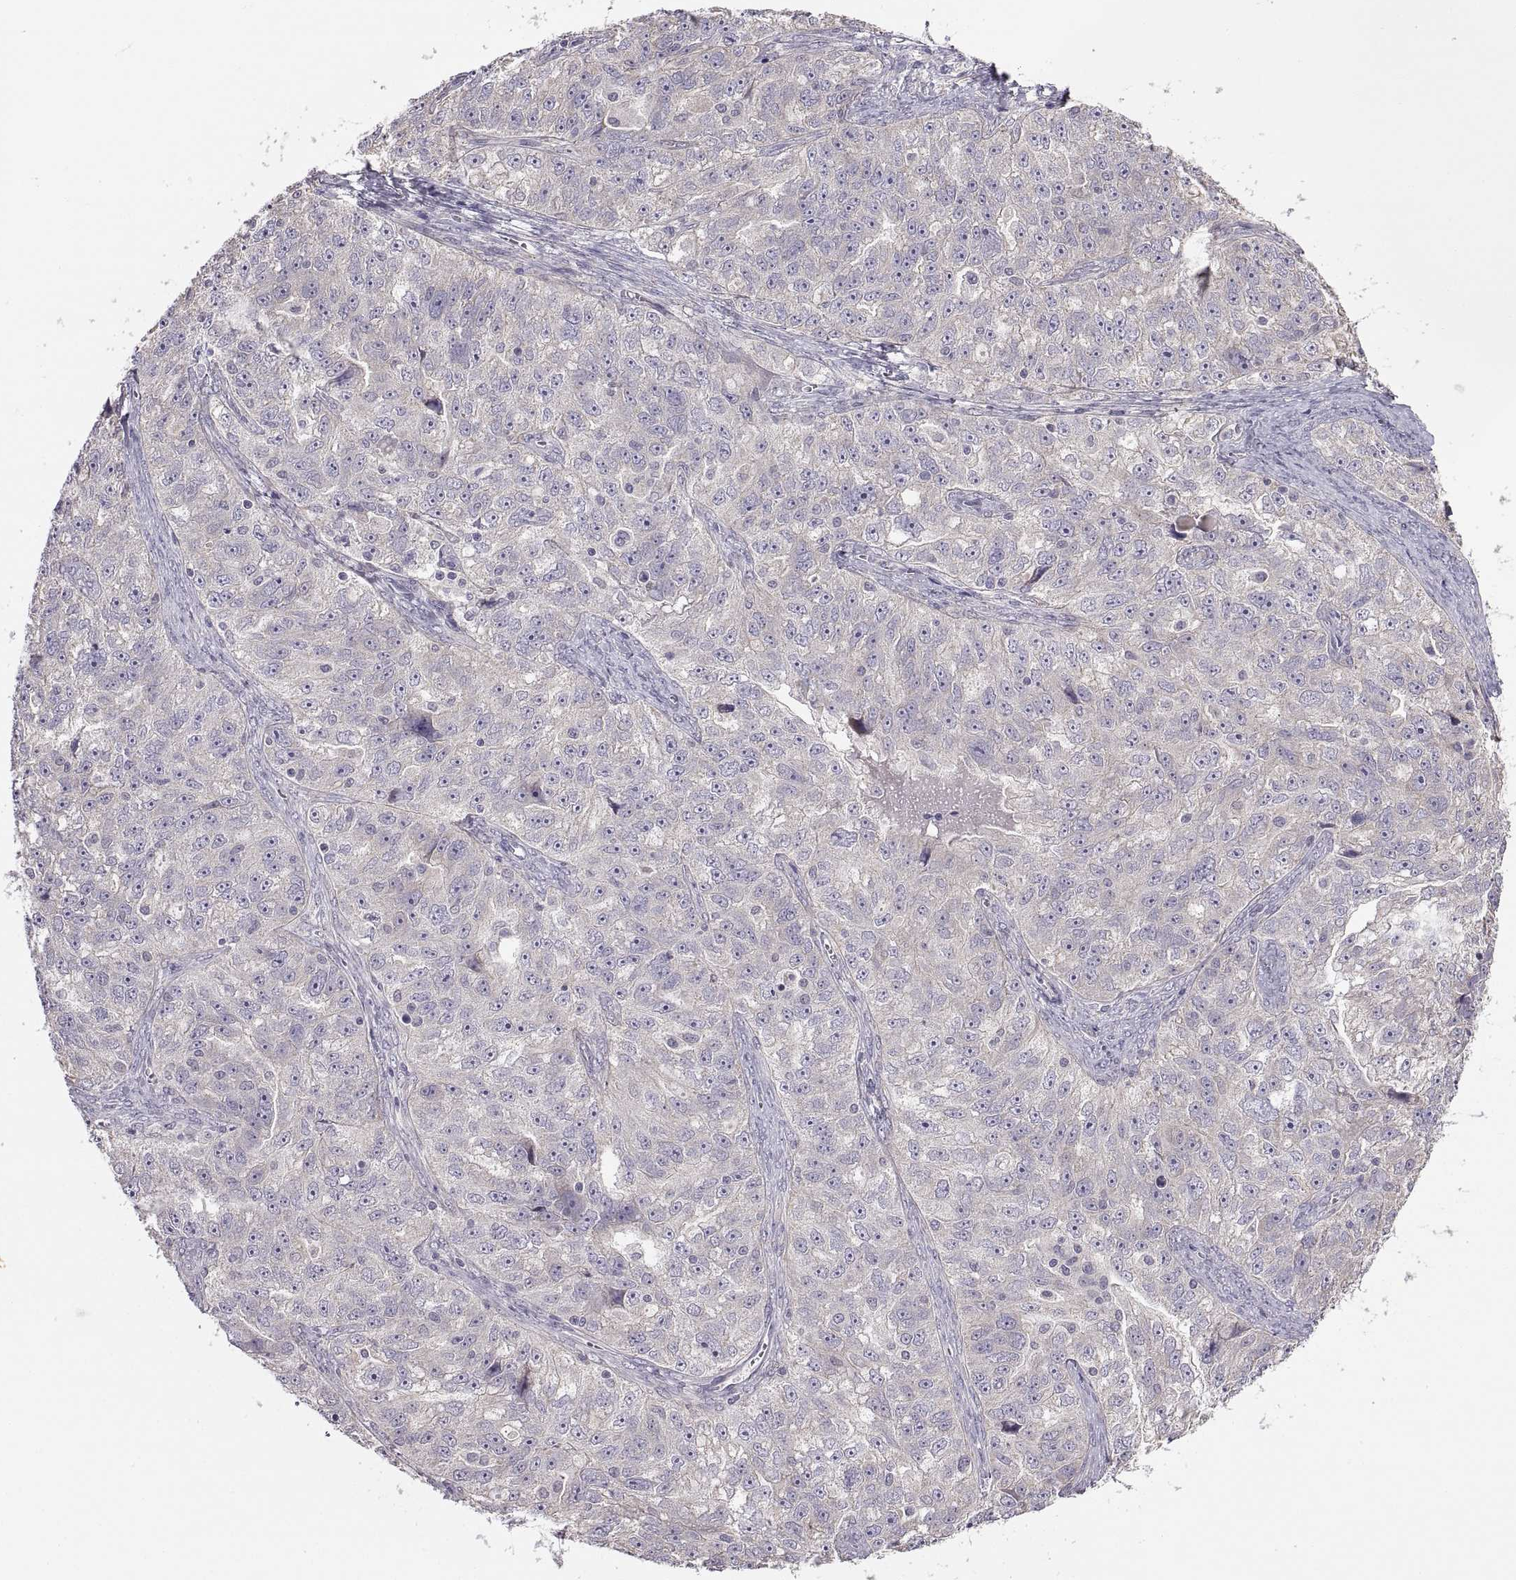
{"staining": {"intensity": "negative", "quantity": "none", "location": "none"}, "tissue": "ovarian cancer", "cell_type": "Tumor cells", "image_type": "cancer", "snomed": [{"axis": "morphology", "description": "Cystadenocarcinoma, serous, NOS"}, {"axis": "topography", "description": "Ovary"}], "caption": "Human ovarian cancer stained for a protein using immunohistochemistry (IHC) shows no staining in tumor cells.", "gene": "ACSBG2", "patient": {"sex": "female", "age": 51}}